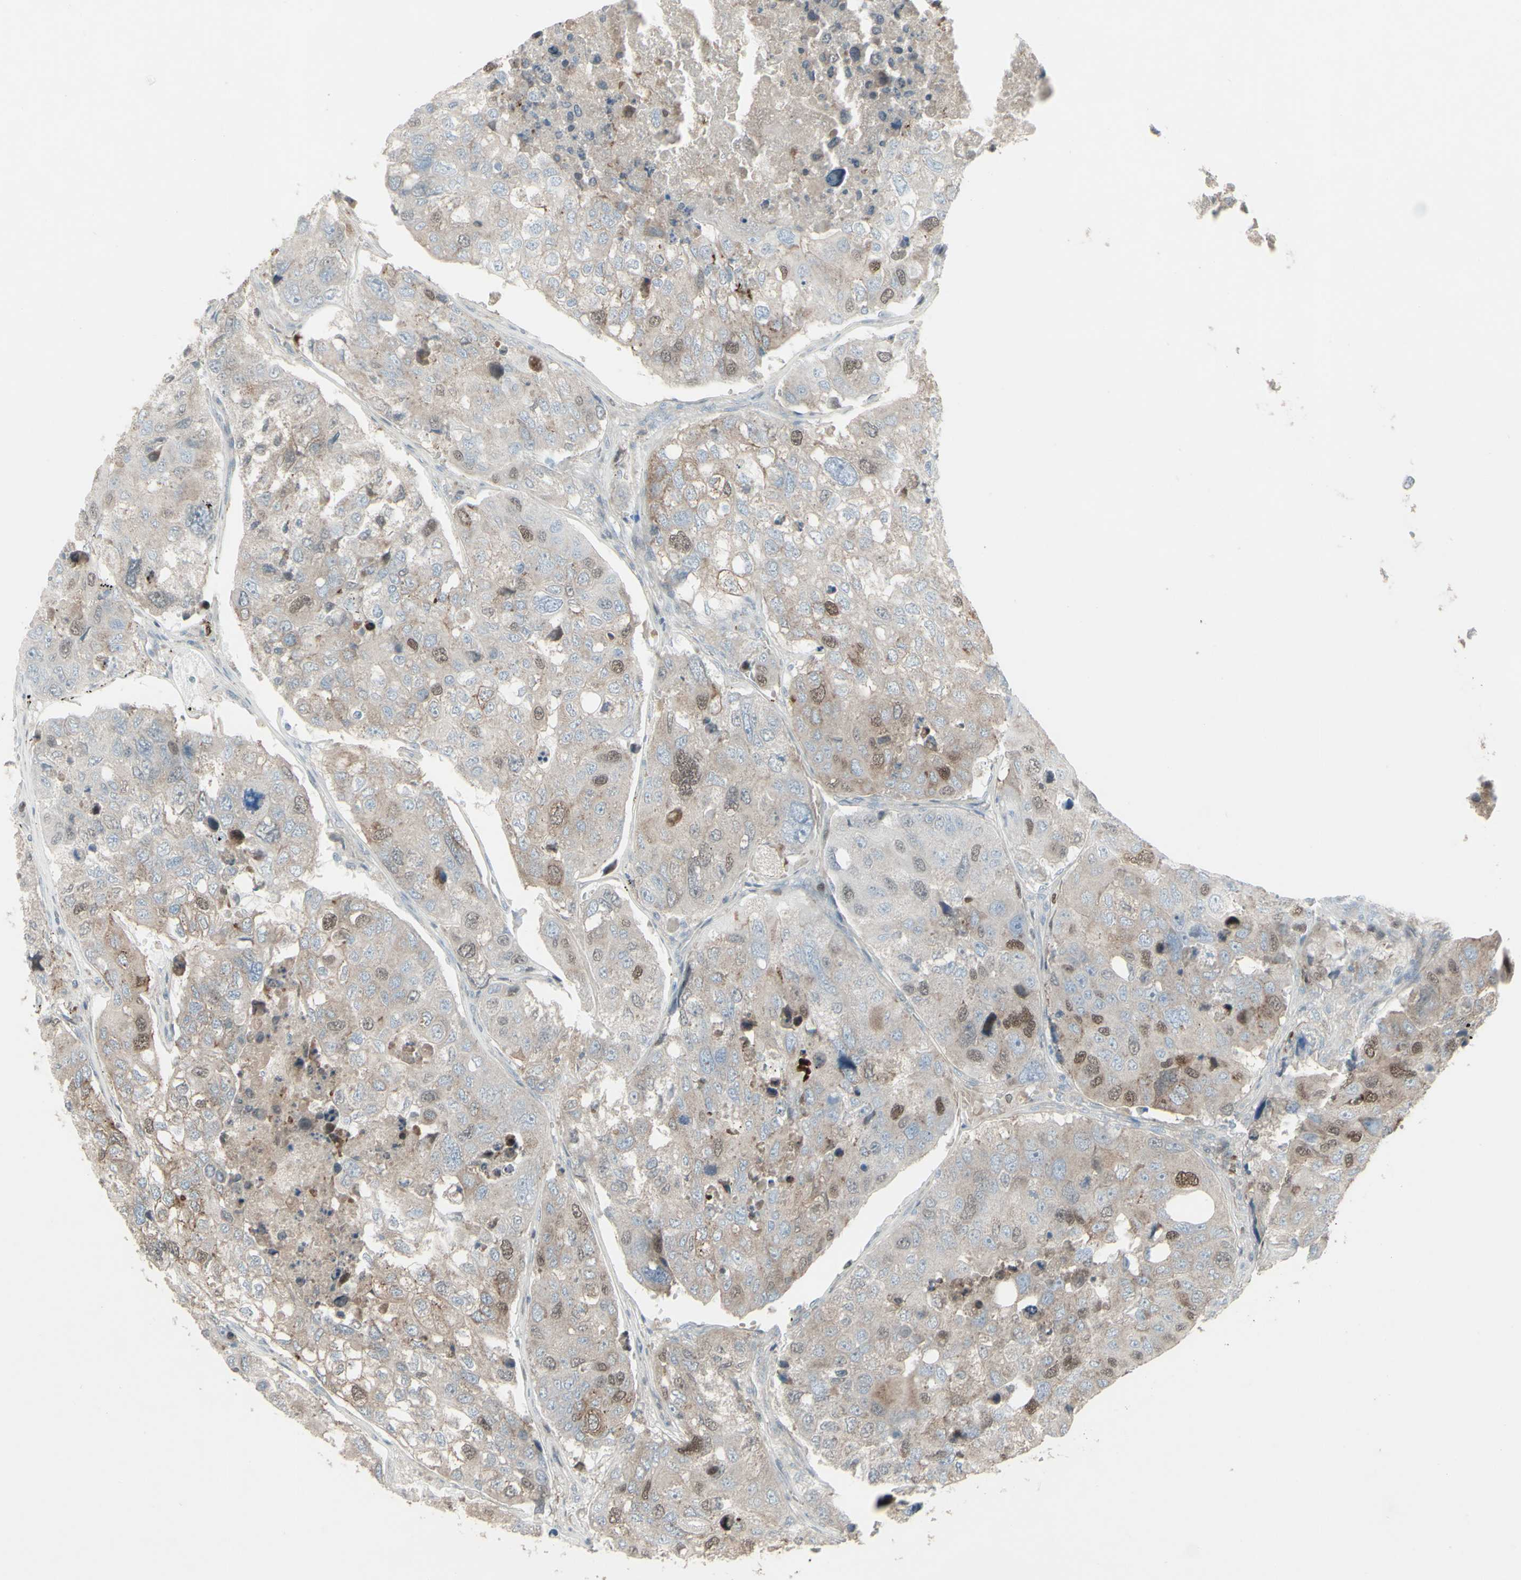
{"staining": {"intensity": "moderate", "quantity": "<25%", "location": "cytoplasmic/membranous,nuclear"}, "tissue": "urothelial cancer", "cell_type": "Tumor cells", "image_type": "cancer", "snomed": [{"axis": "morphology", "description": "Urothelial carcinoma, High grade"}, {"axis": "topography", "description": "Lymph node"}, {"axis": "topography", "description": "Urinary bladder"}], "caption": "This is a histology image of immunohistochemistry staining of urothelial cancer, which shows moderate staining in the cytoplasmic/membranous and nuclear of tumor cells.", "gene": "GMNN", "patient": {"sex": "male", "age": 51}}